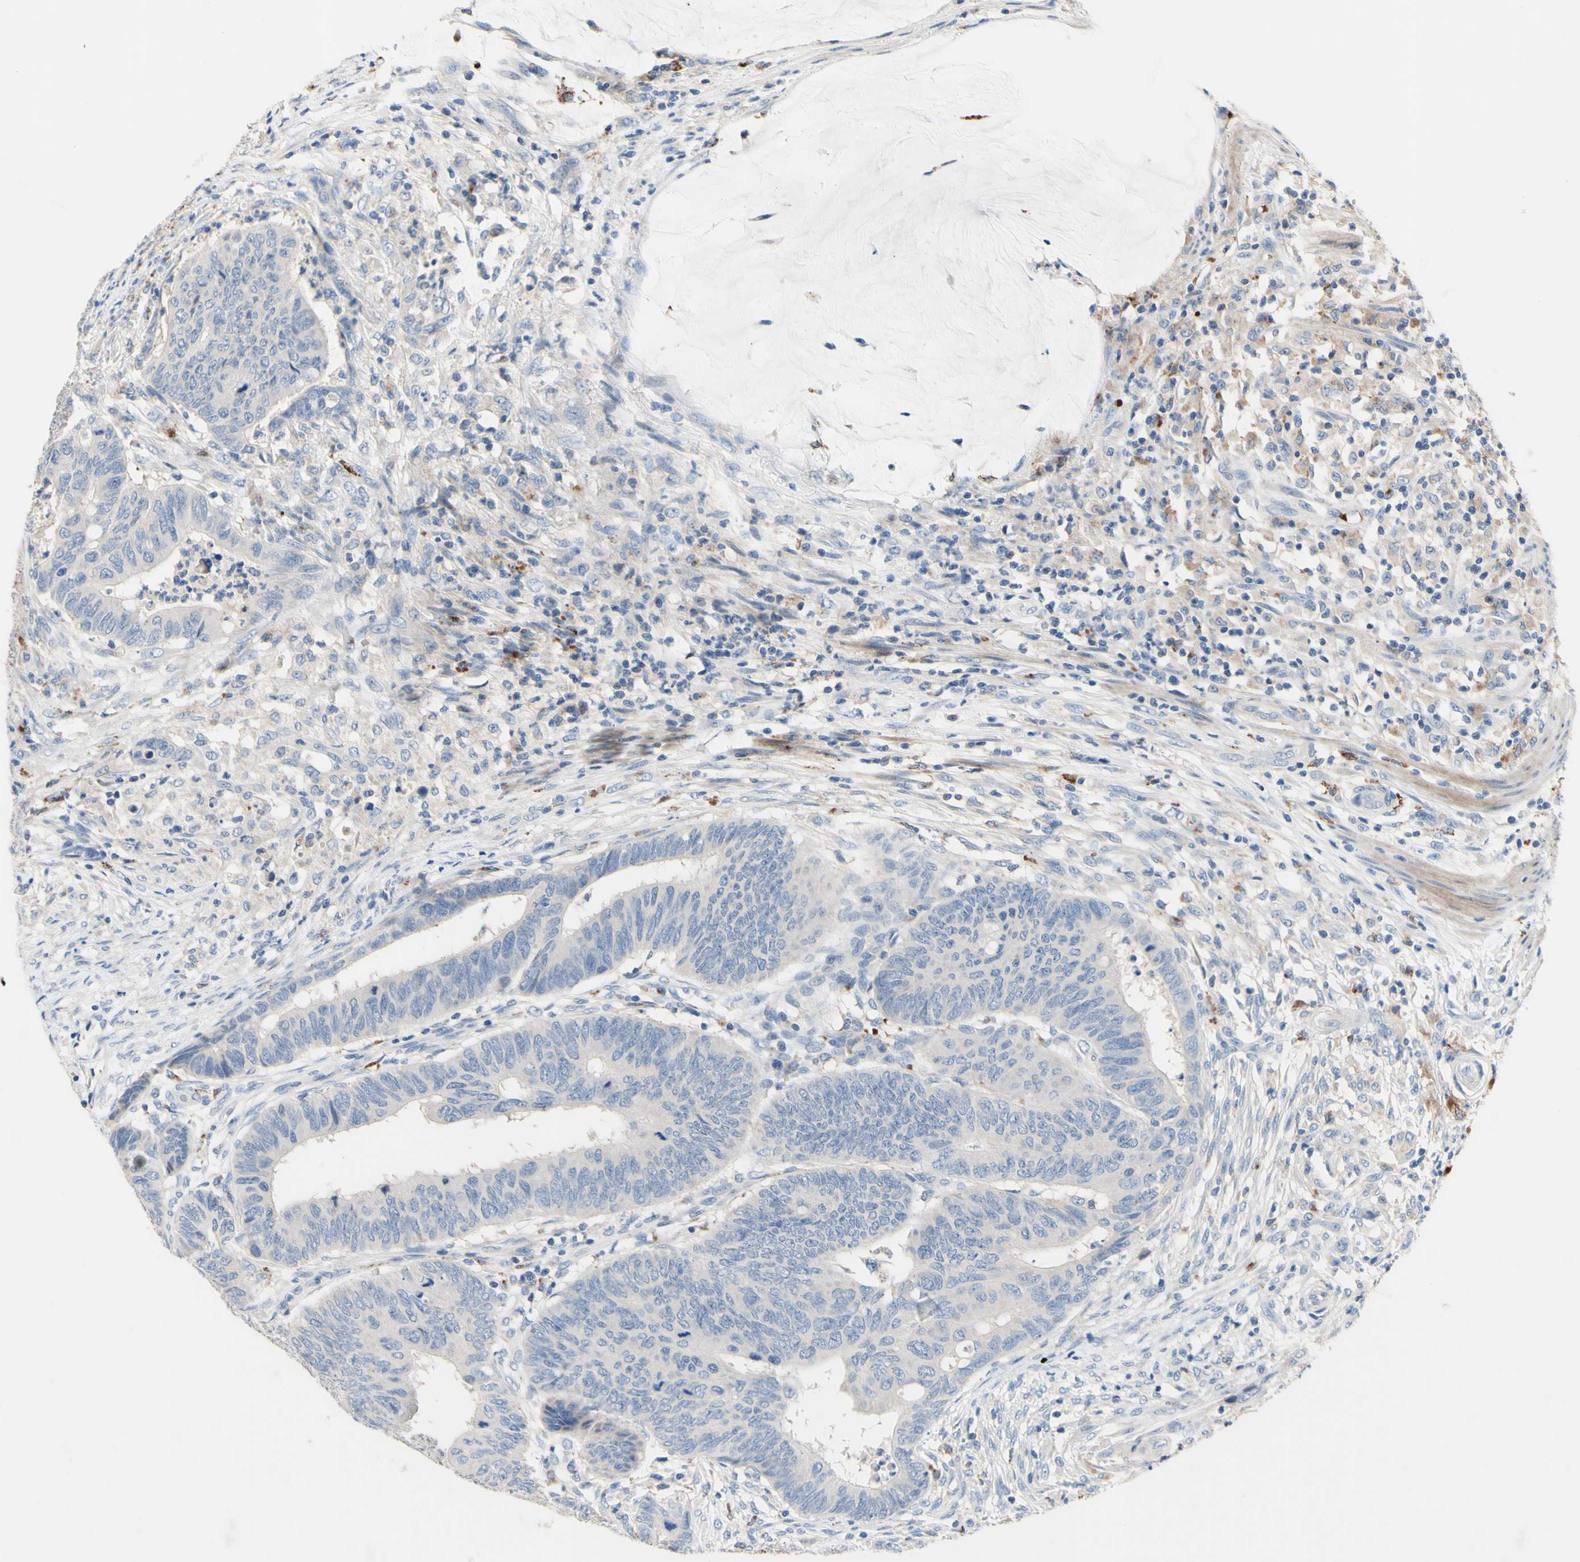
{"staining": {"intensity": "negative", "quantity": "none", "location": "none"}, "tissue": "colorectal cancer", "cell_type": "Tumor cells", "image_type": "cancer", "snomed": [{"axis": "morphology", "description": "Normal tissue, NOS"}, {"axis": "morphology", "description": "Adenocarcinoma, NOS"}, {"axis": "topography", "description": "Rectum"}, {"axis": "topography", "description": "Peripheral nerve tissue"}], "caption": "Immunohistochemistry histopathology image of human colorectal adenocarcinoma stained for a protein (brown), which reveals no staining in tumor cells.", "gene": "CDON", "patient": {"sex": "male", "age": 92}}